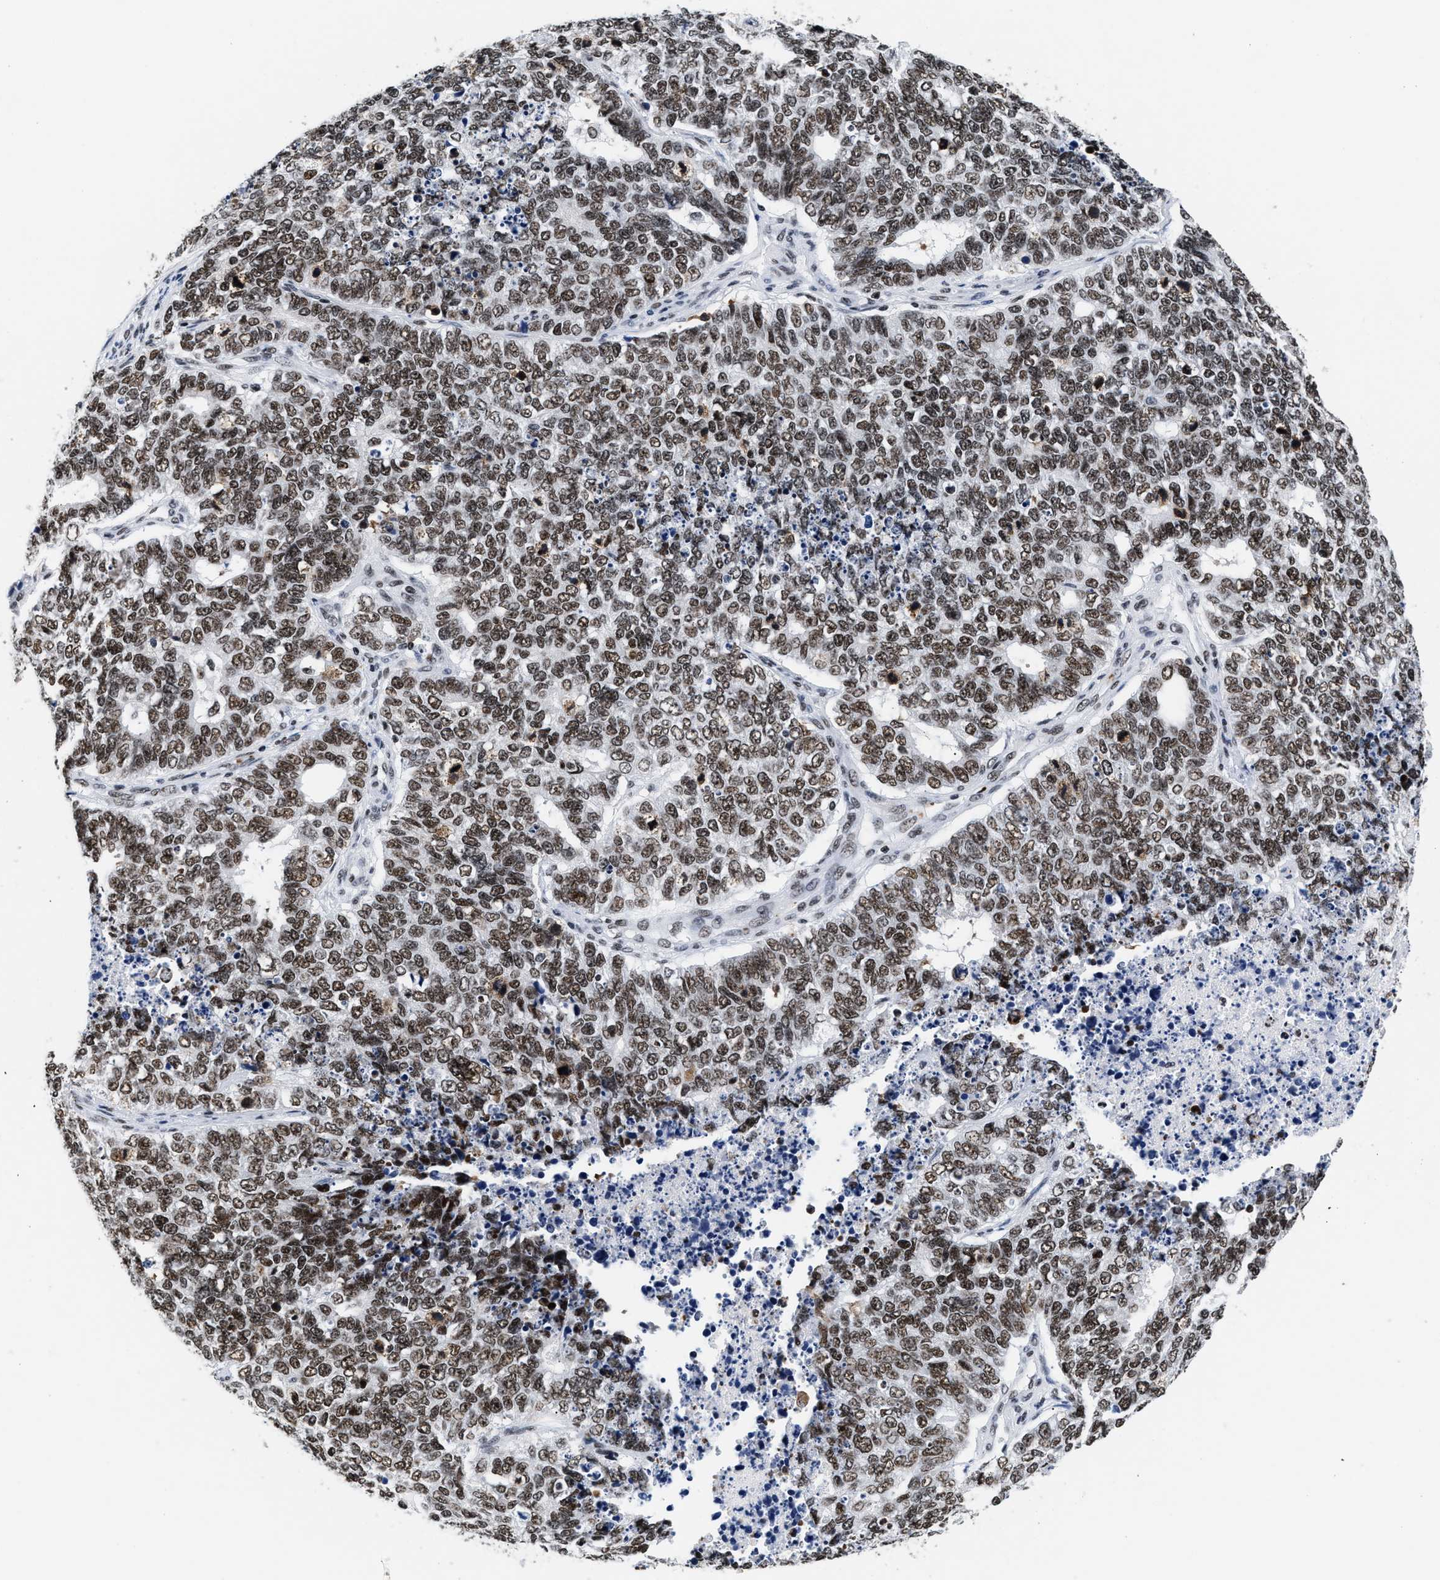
{"staining": {"intensity": "strong", "quantity": ">75%", "location": "nuclear"}, "tissue": "cervical cancer", "cell_type": "Tumor cells", "image_type": "cancer", "snomed": [{"axis": "morphology", "description": "Squamous cell carcinoma, NOS"}, {"axis": "topography", "description": "Cervix"}], "caption": "Immunohistochemistry histopathology image of human cervical cancer (squamous cell carcinoma) stained for a protein (brown), which demonstrates high levels of strong nuclear positivity in approximately >75% of tumor cells.", "gene": "RAD21", "patient": {"sex": "female", "age": 63}}